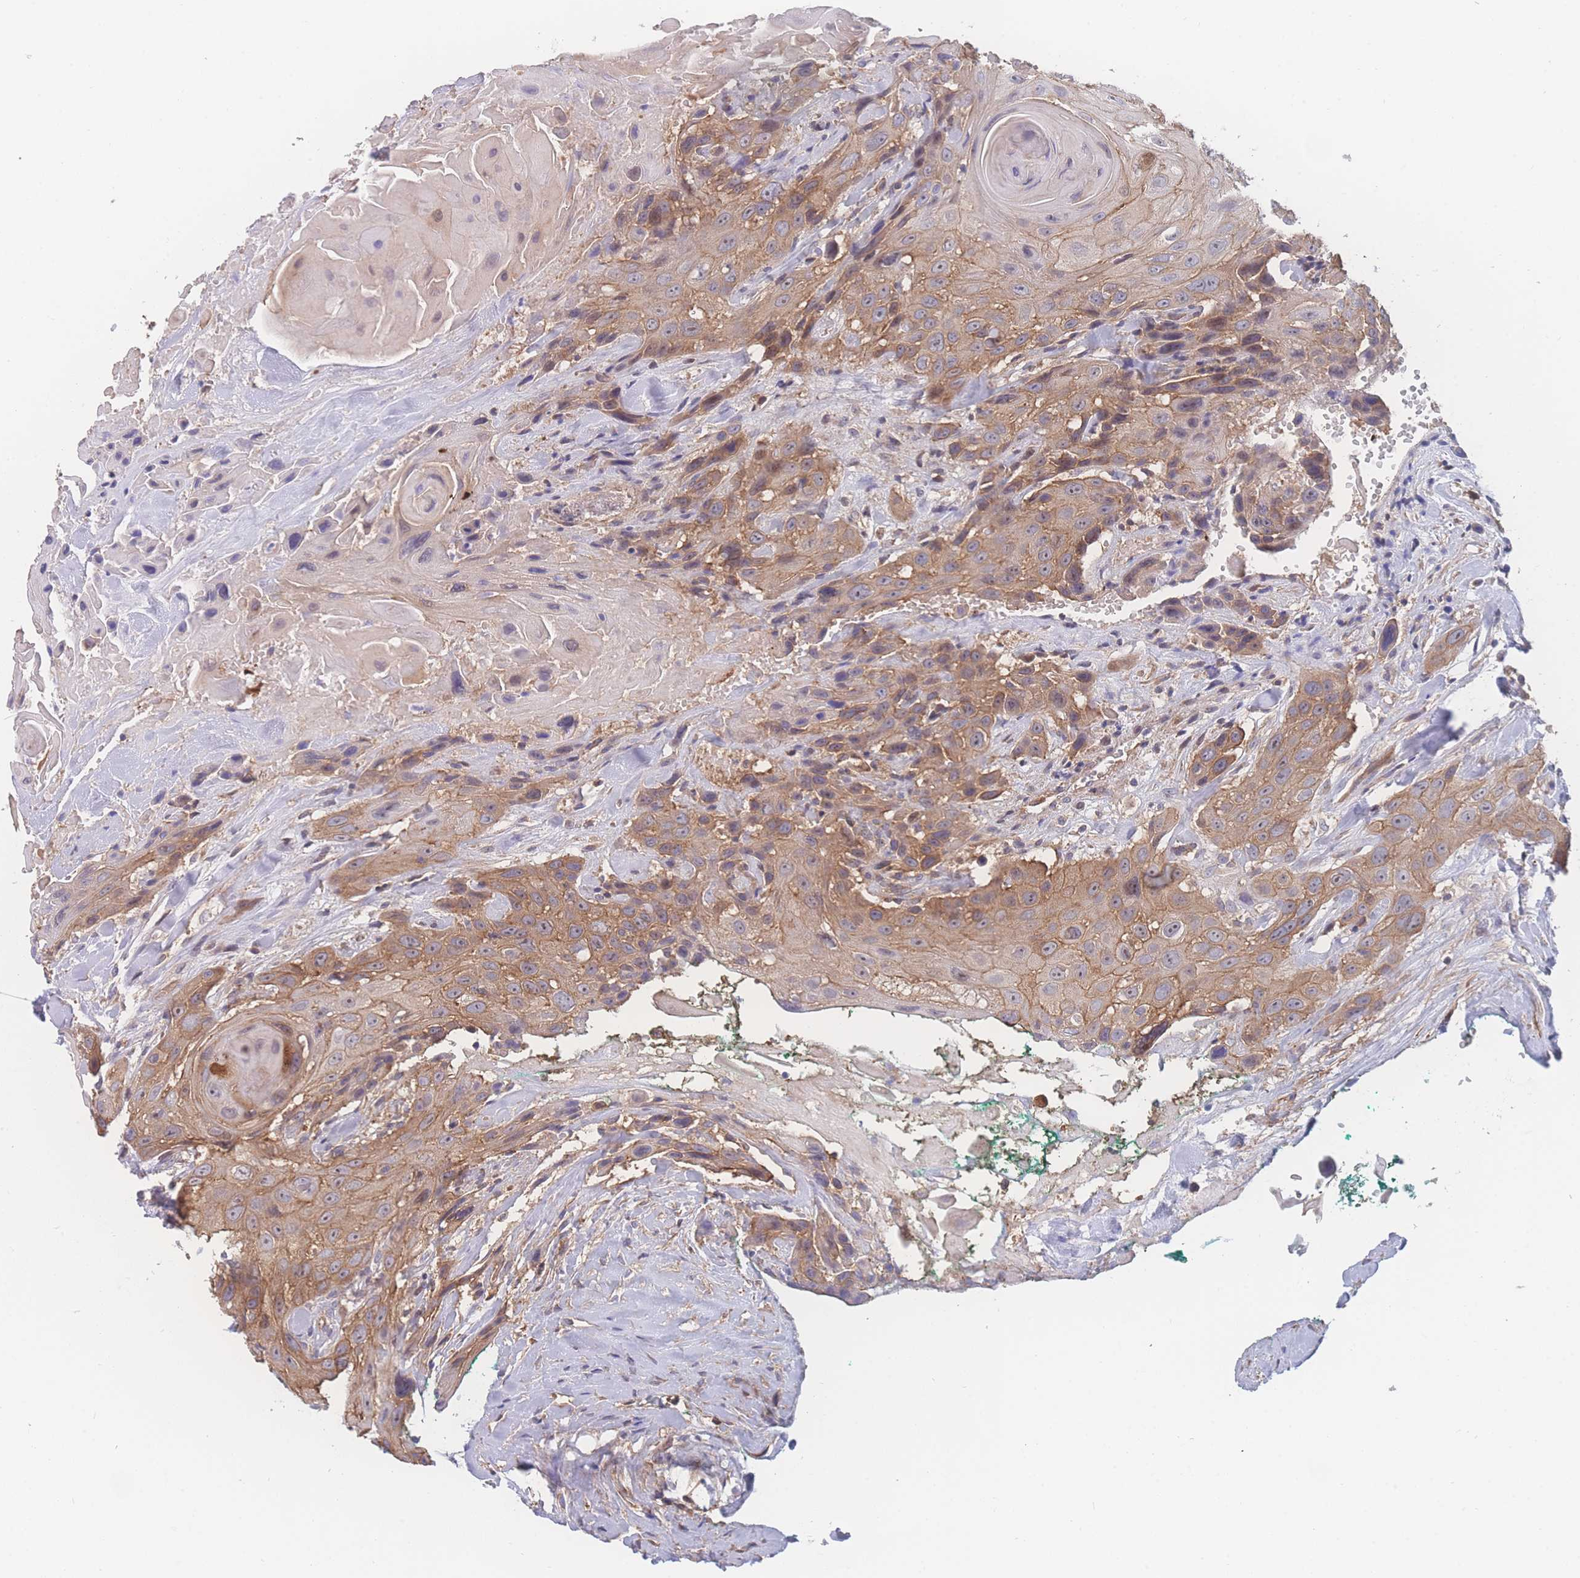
{"staining": {"intensity": "moderate", "quantity": ">75%", "location": "cytoplasmic/membranous"}, "tissue": "head and neck cancer", "cell_type": "Tumor cells", "image_type": "cancer", "snomed": [{"axis": "morphology", "description": "Squamous cell carcinoma, NOS"}, {"axis": "topography", "description": "Head-Neck"}], "caption": "Head and neck squamous cell carcinoma stained for a protein exhibits moderate cytoplasmic/membranous positivity in tumor cells. (DAB (3,3'-diaminobenzidine) = brown stain, brightfield microscopy at high magnification).", "gene": "CFAP97", "patient": {"sex": "male", "age": 81}}